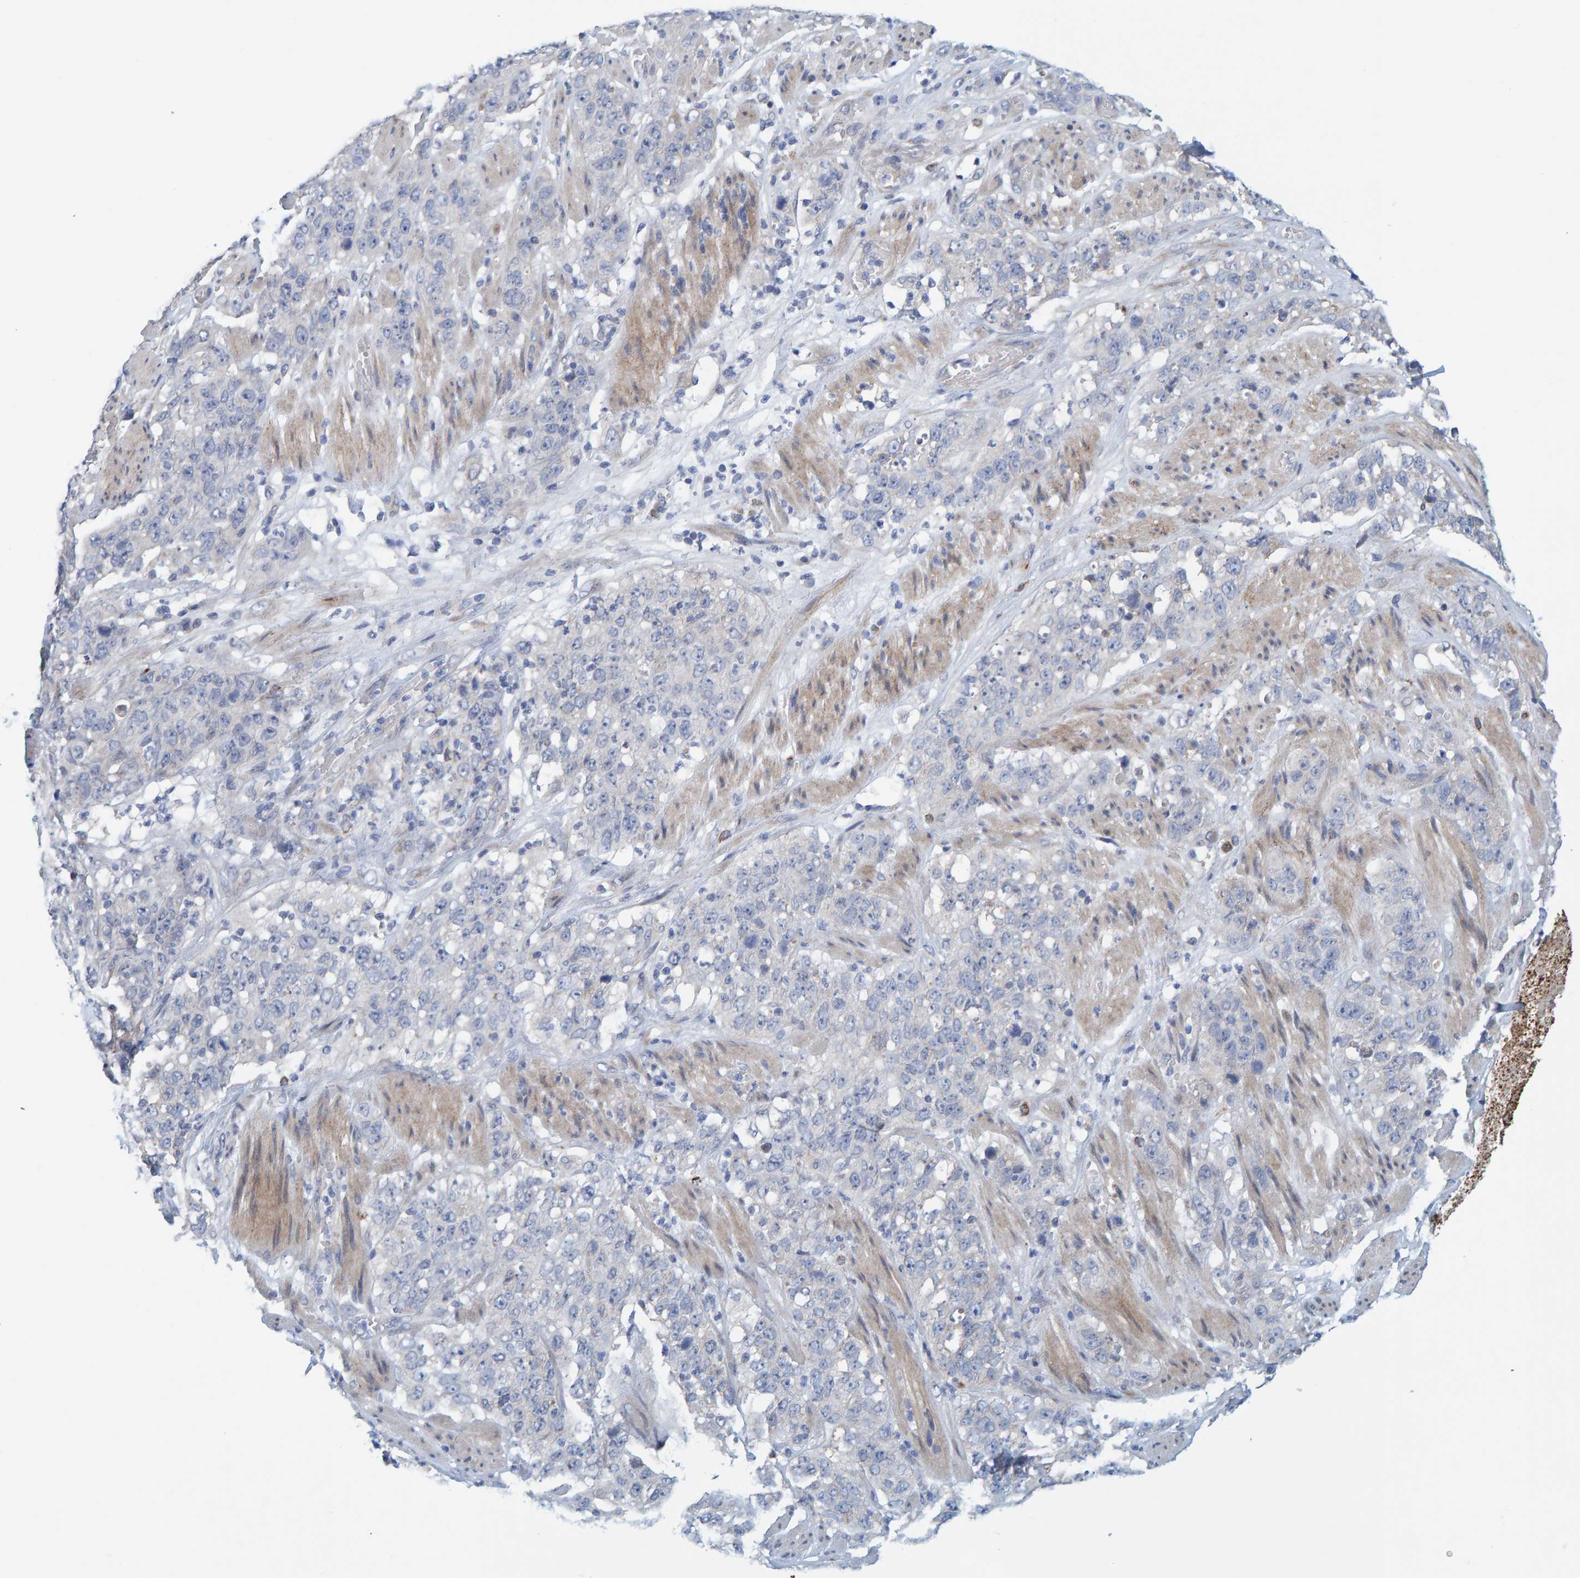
{"staining": {"intensity": "negative", "quantity": "none", "location": "none"}, "tissue": "stomach cancer", "cell_type": "Tumor cells", "image_type": "cancer", "snomed": [{"axis": "morphology", "description": "Adenocarcinoma, NOS"}, {"axis": "topography", "description": "Stomach"}], "caption": "The immunohistochemistry (IHC) photomicrograph has no significant staining in tumor cells of stomach cancer tissue.", "gene": "ZC3H3", "patient": {"sex": "male", "age": 48}}